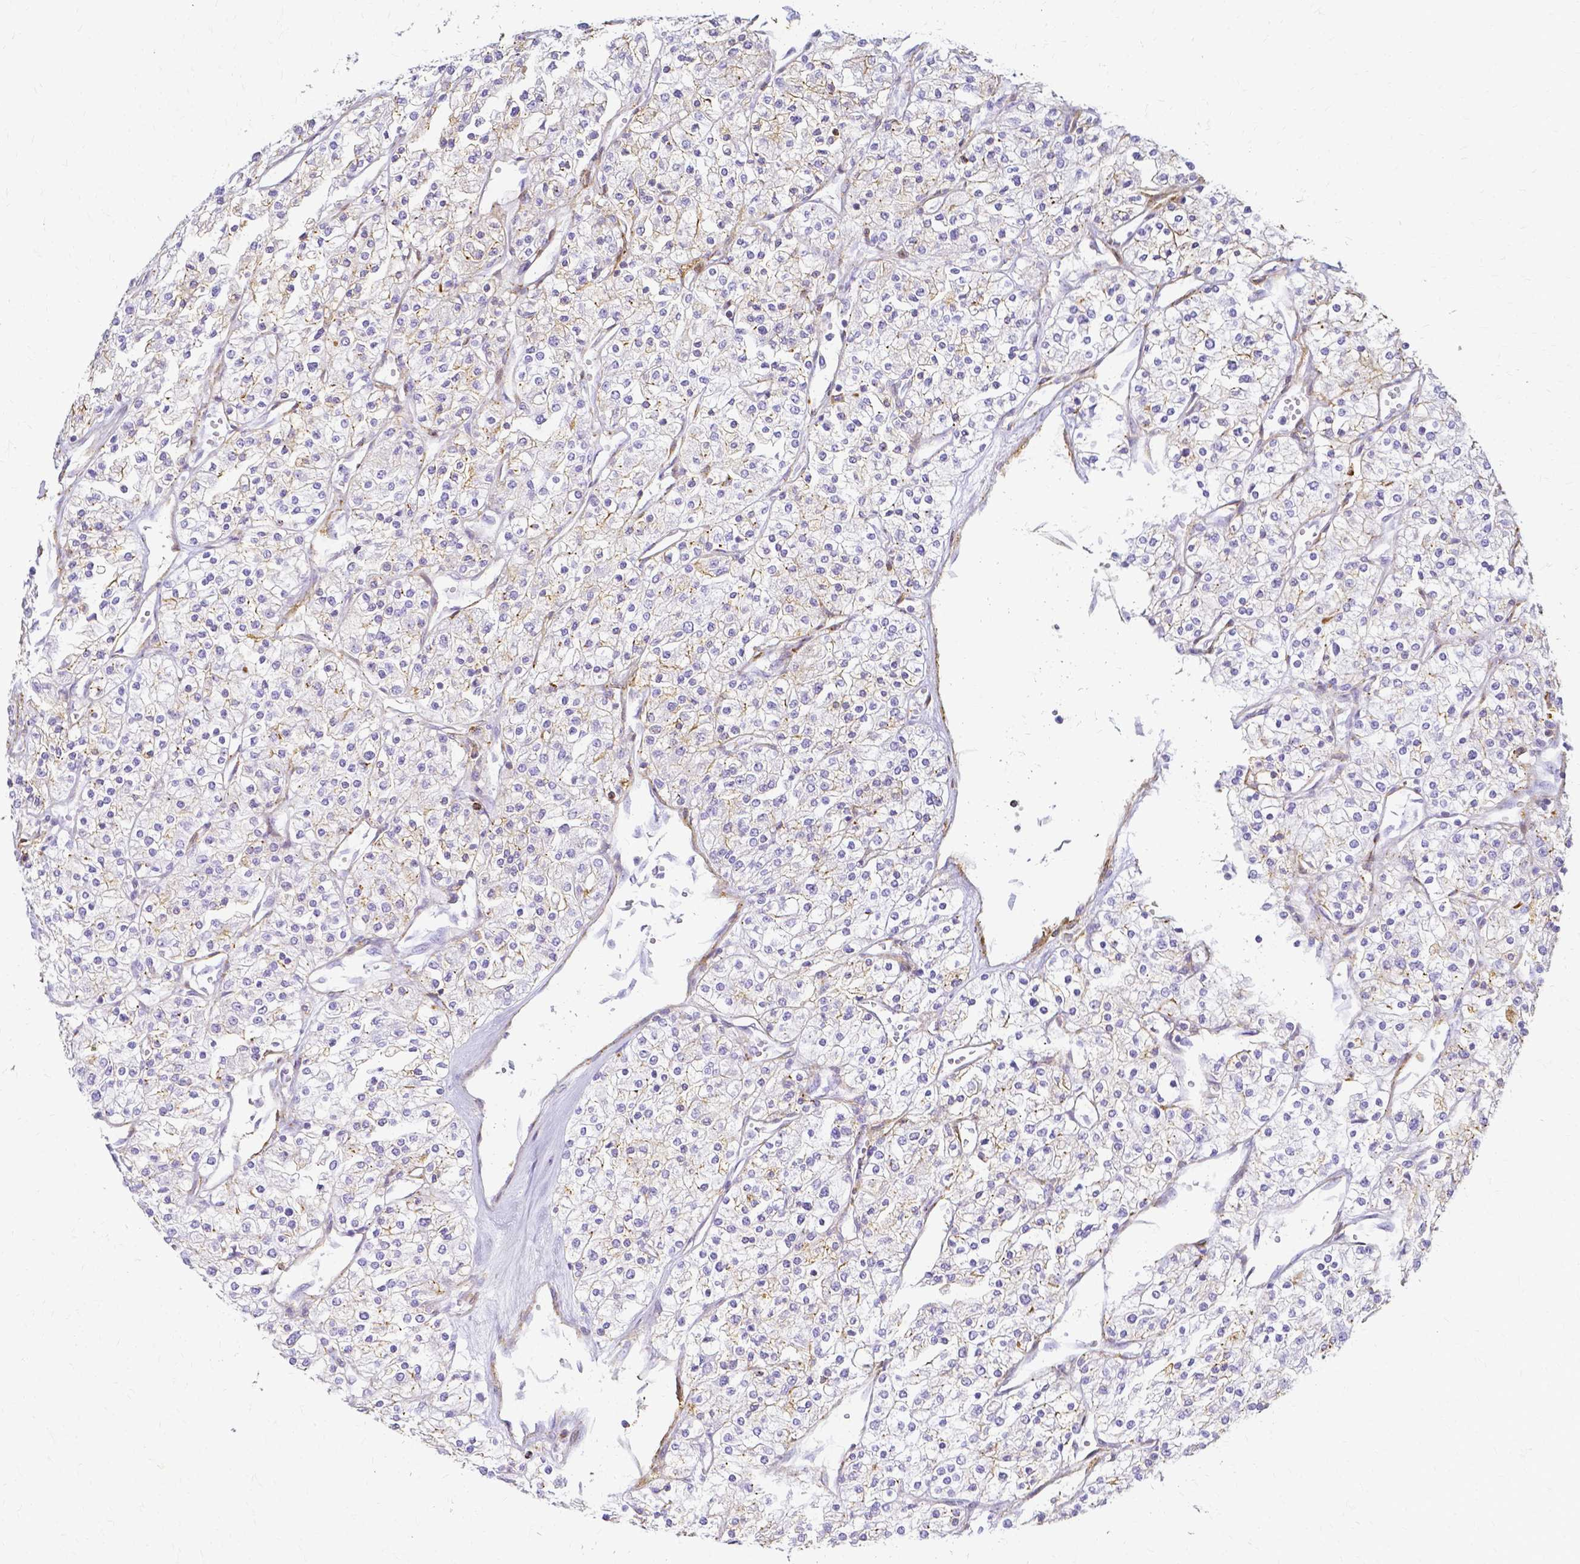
{"staining": {"intensity": "negative", "quantity": "none", "location": "none"}, "tissue": "renal cancer", "cell_type": "Tumor cells", "image_type": "cancer", "snomed": [{"axis": "morphology", "description": "Adenocarcinoma, NOS"}, {"axis": "topography", "description": "Kidney"}], "caption": "The photomicrograph demonstrates no staining of tumor cells in renal adenocarcinoma. (DAB (3,3'-diaminobenzidine) immunohistochemistry with hematoxylin counter stain).", "gene": "HSPA12A", "patient": {"sex": "male", "age": 80}}